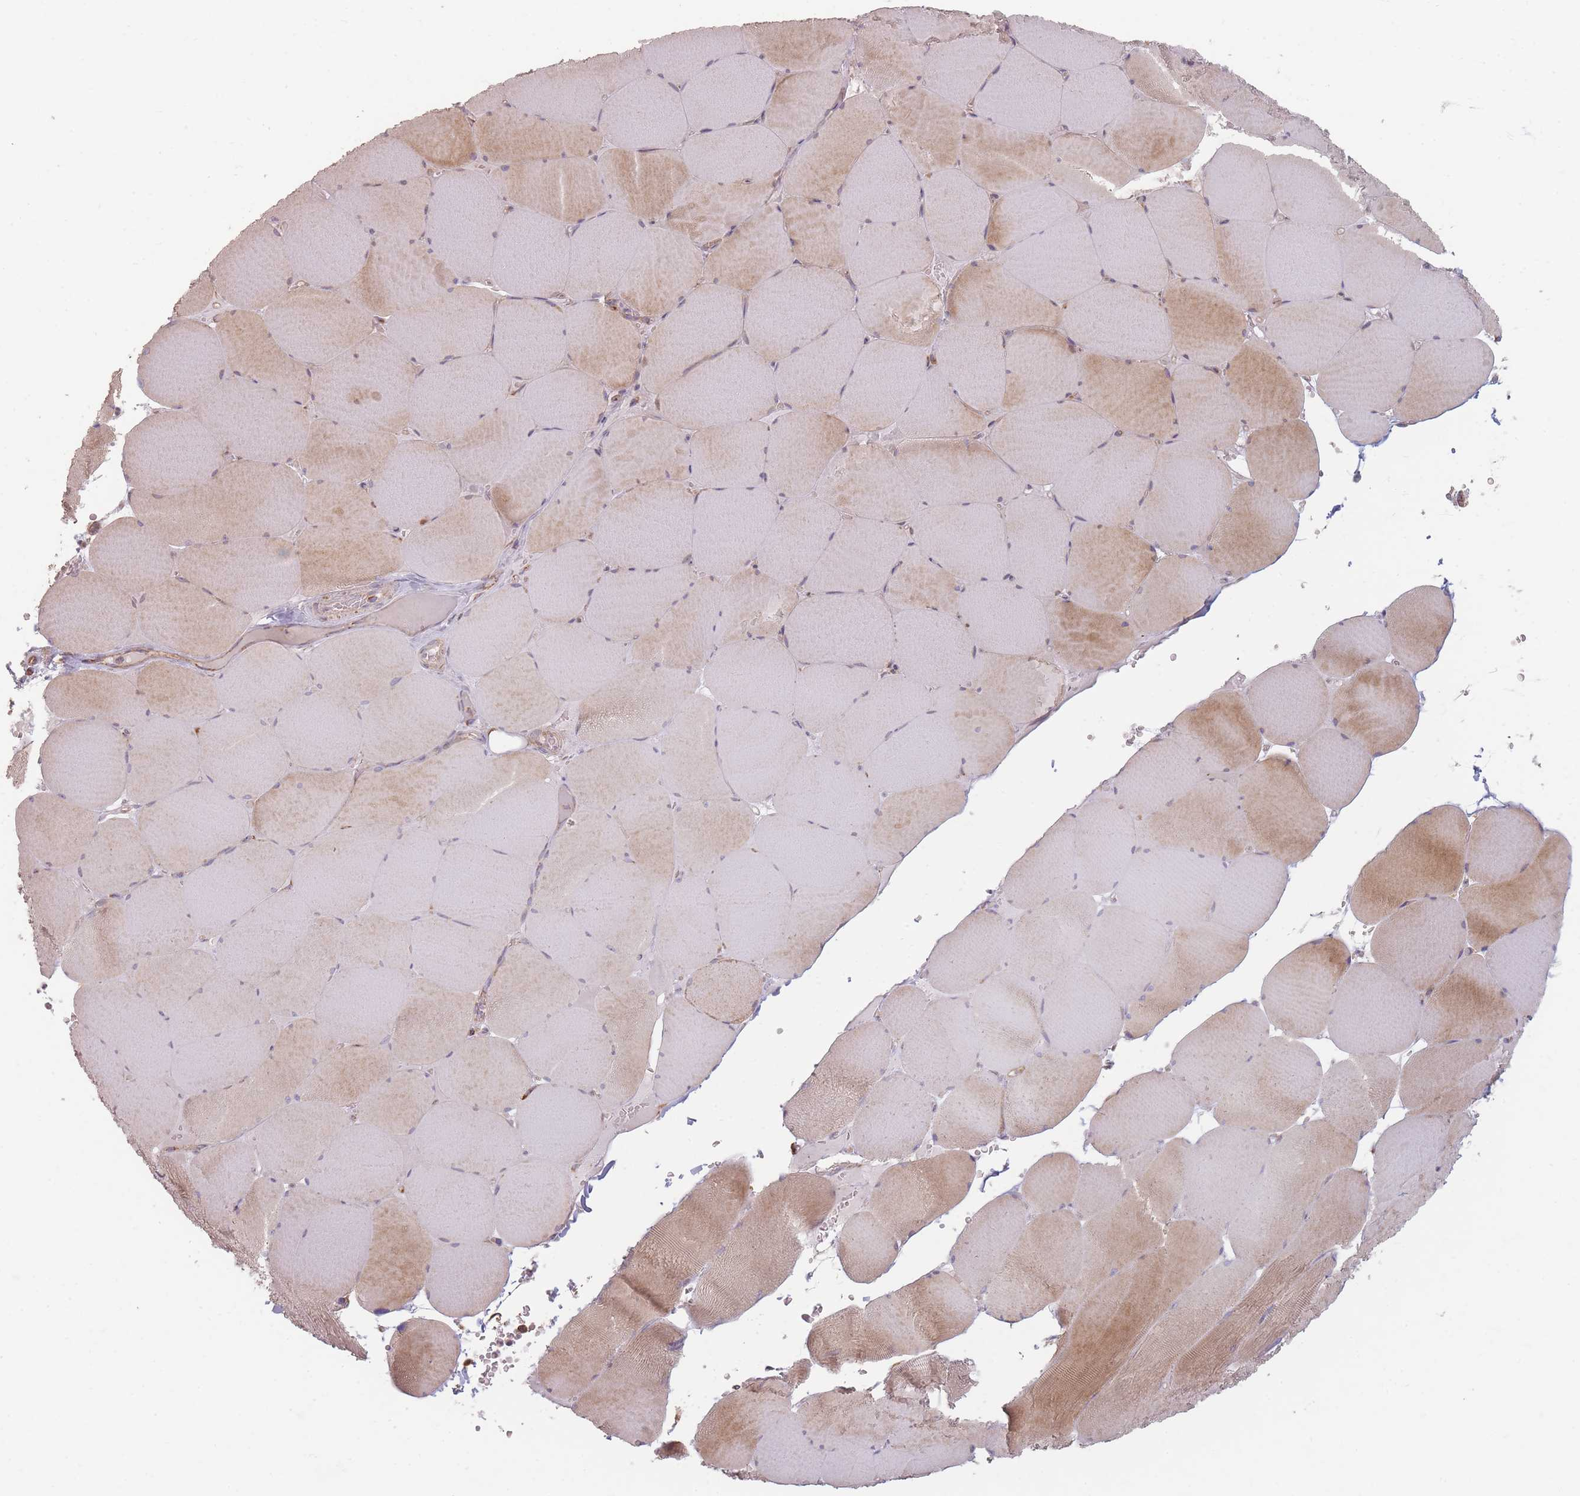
{"staining": {"intensity": "strong", "quantity": "25%-75%", "location": "cytoplasmic/membranous"}, "tissue": "skeletal muscle", "cell_type": "Myocytes", "image_type": "normal", "snomed": [{"axis": "morphology", "description": "Normal tissue, NOS"}, {"axis": "topography", "description": "Skeletal muscle"}, {"axis": "topography", "description": "Head-Neck"}], "caption": "Immunohistochemistry (IHC) photomicrograph of benign skeletal muscle: human skeletal muscle stained using immunohistochemistry demonstrates high levels of strong protein expression localized specifically in the cytoplasmic/membranous of myocytes, appearing as a cytoplasmic/membranous brown color.", "gene": "ESRP2", "patient": {"sex": "male", "age": 66}}